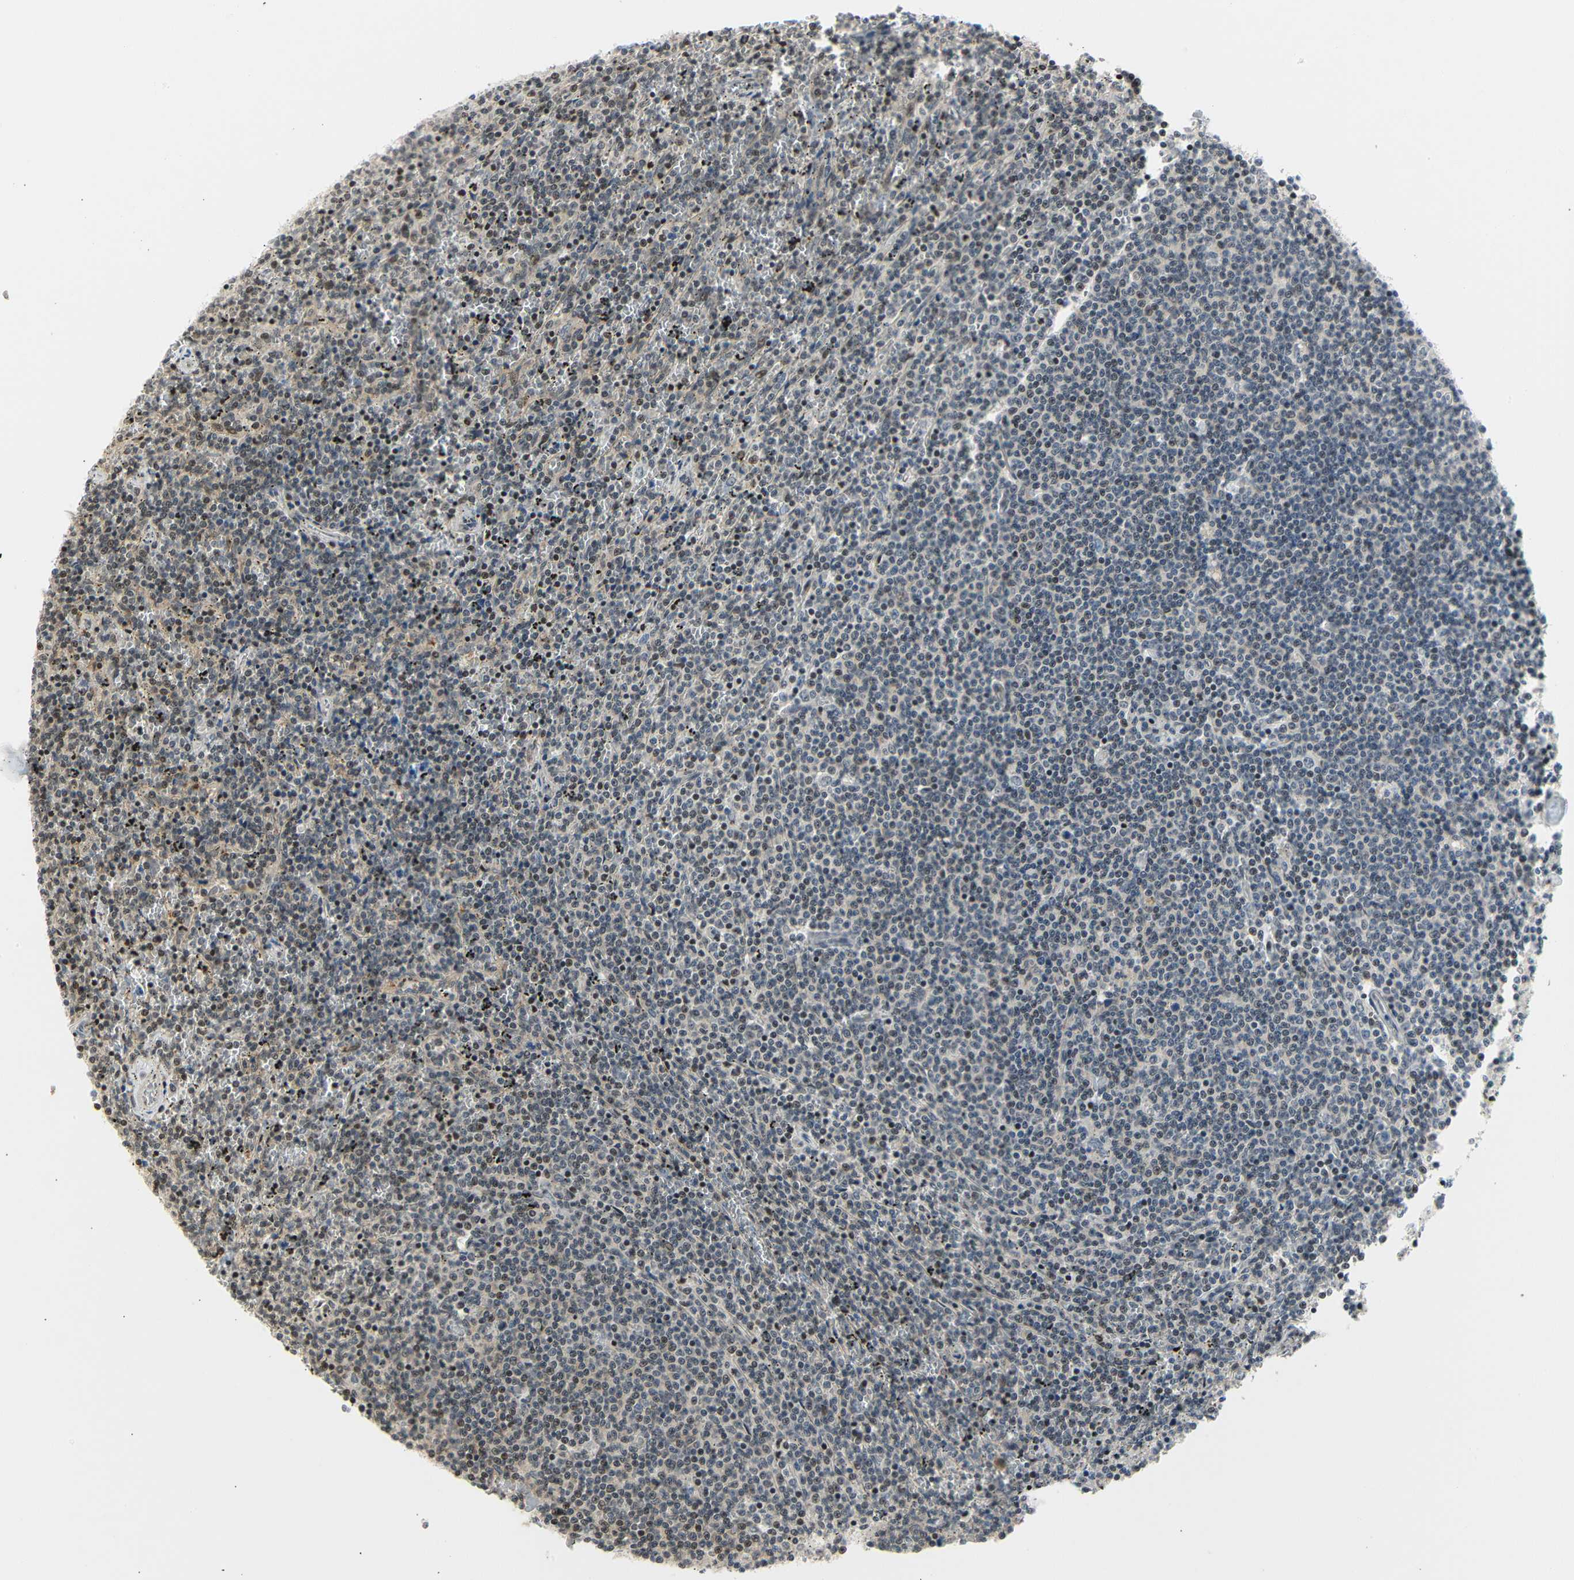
{"staining": {"intensity": "moderate", "quantity": "<25%", "location": "nuclear"}, "tissue": "lymphoma", "cell_type": "Tumor cells", "image_type": "cancer", "snomed": [{"axis": "morphology", "description": "Malignant lymphoma, non-Hodgkin's type, Low grade"}, {"axis": "topography", "description": "Spleen"}], "caption": "Malignant lymphoma, non-Hodgkin's type (low-grade) stained with immunohistochemistry (IHC) displays moderate nuclear positivity in about <25% of tumor cells.", "gene": "IMPG2", "patient": {"sex": "female", "age": 50}}